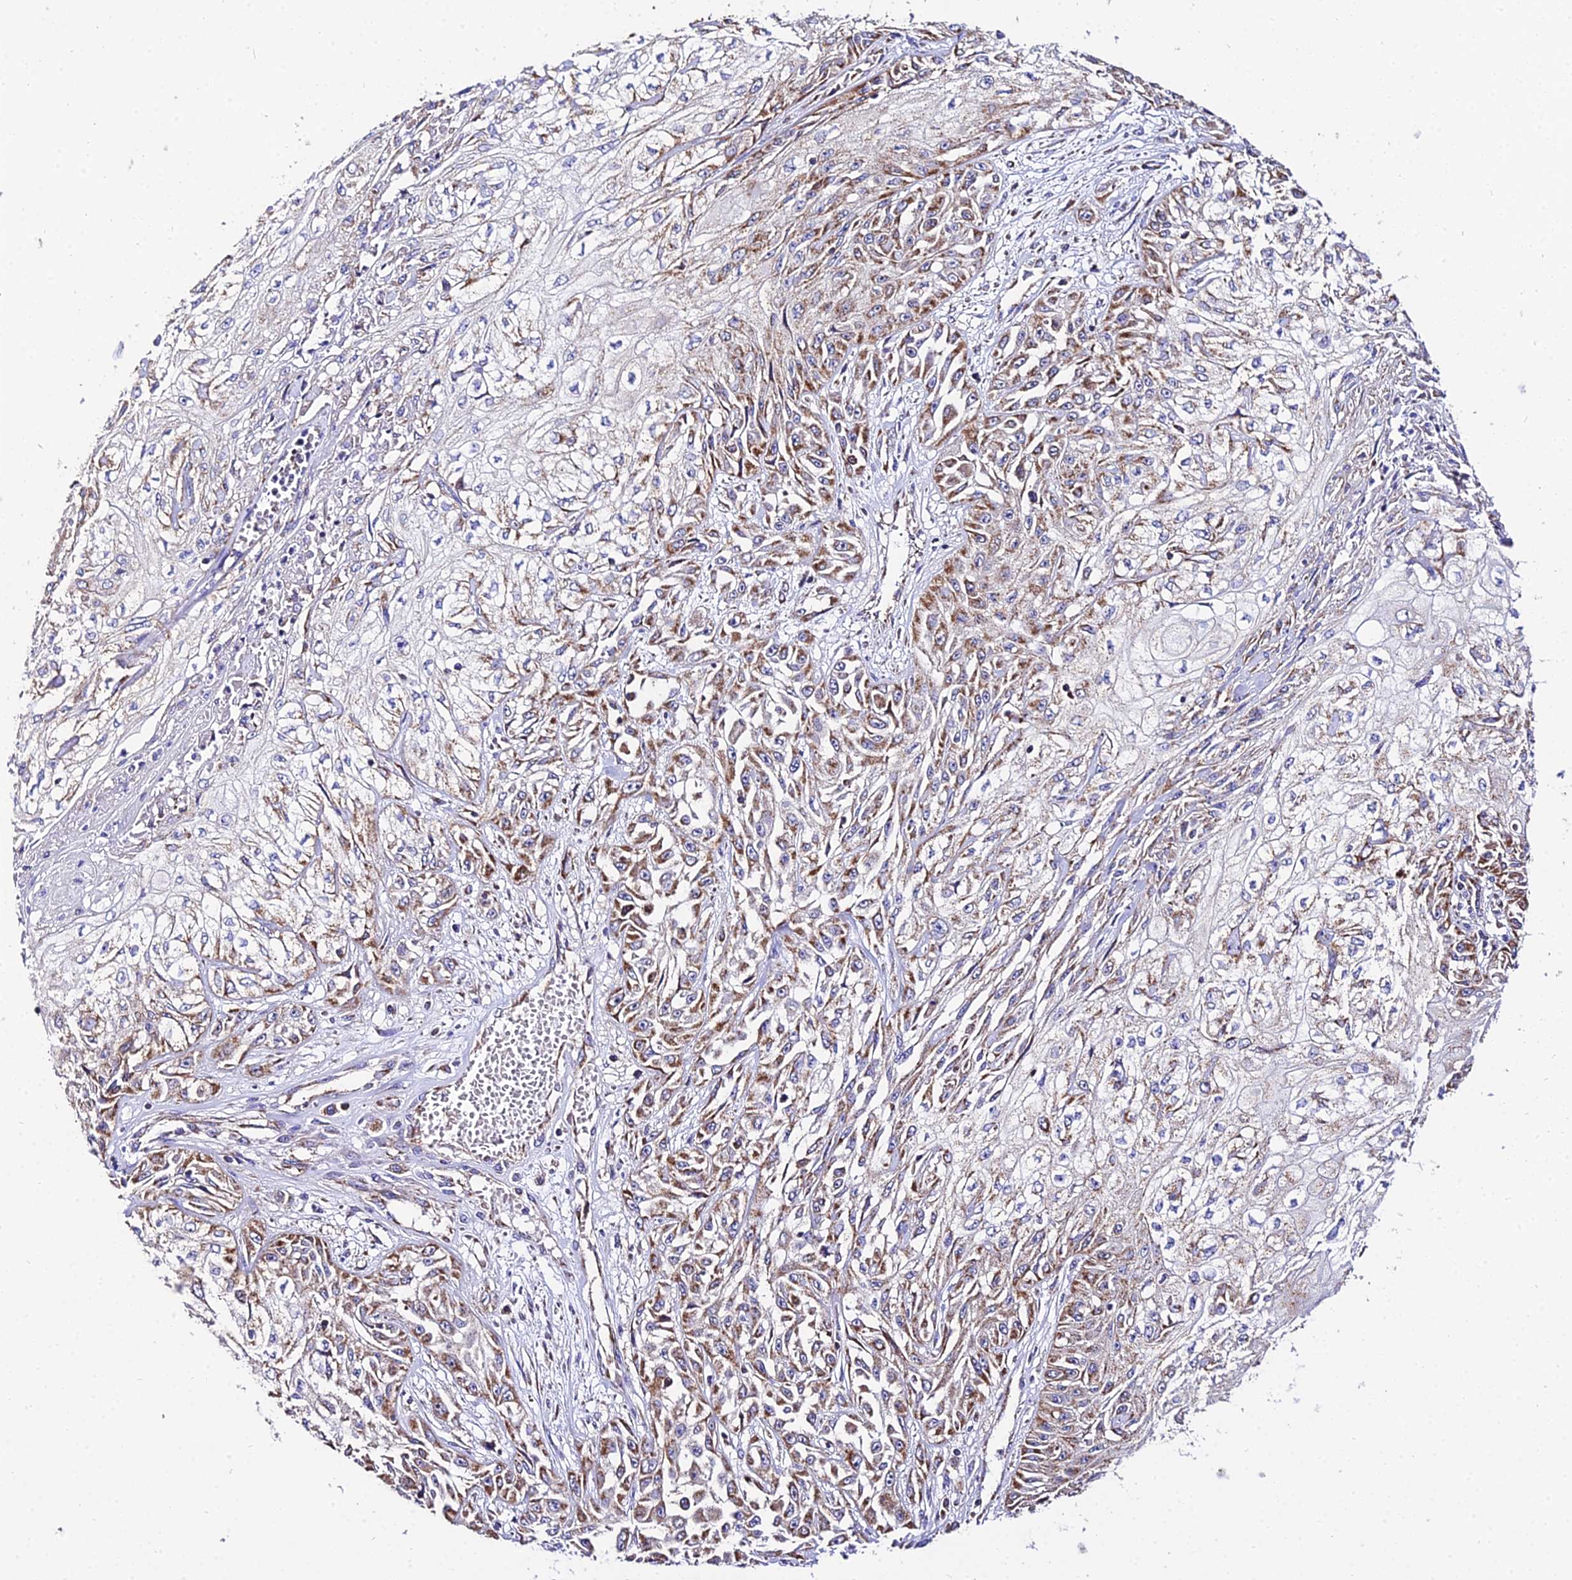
{"staining": {"intensity": "moderate", "quantity": ">75%", "location": "cytoplasmic/membranous"}, "tissue": "skin cancer", "cell_type": "Tumor cells", "image_type": "cancer", "snomed": [{"axis": "morphology", "description": "Squamous cell carcinoma, NOS"}, {"axis": "morphology", "description": "Squamous cell carcinoma, metastatic, NOS"}, {"axis": "topography", "description": "Skin"}, {"axis": "topography", "description": "Lymph node"}], "caption": "Immunohistochemical staining of human skin cancer (squamous cell carcinoma) exhibits moderate cytoplasmic/membranous protein staining in approximately >75% of tumor cells.", "gene": "OCIAD1", "patient": {"sex": "male", "age": 75}}